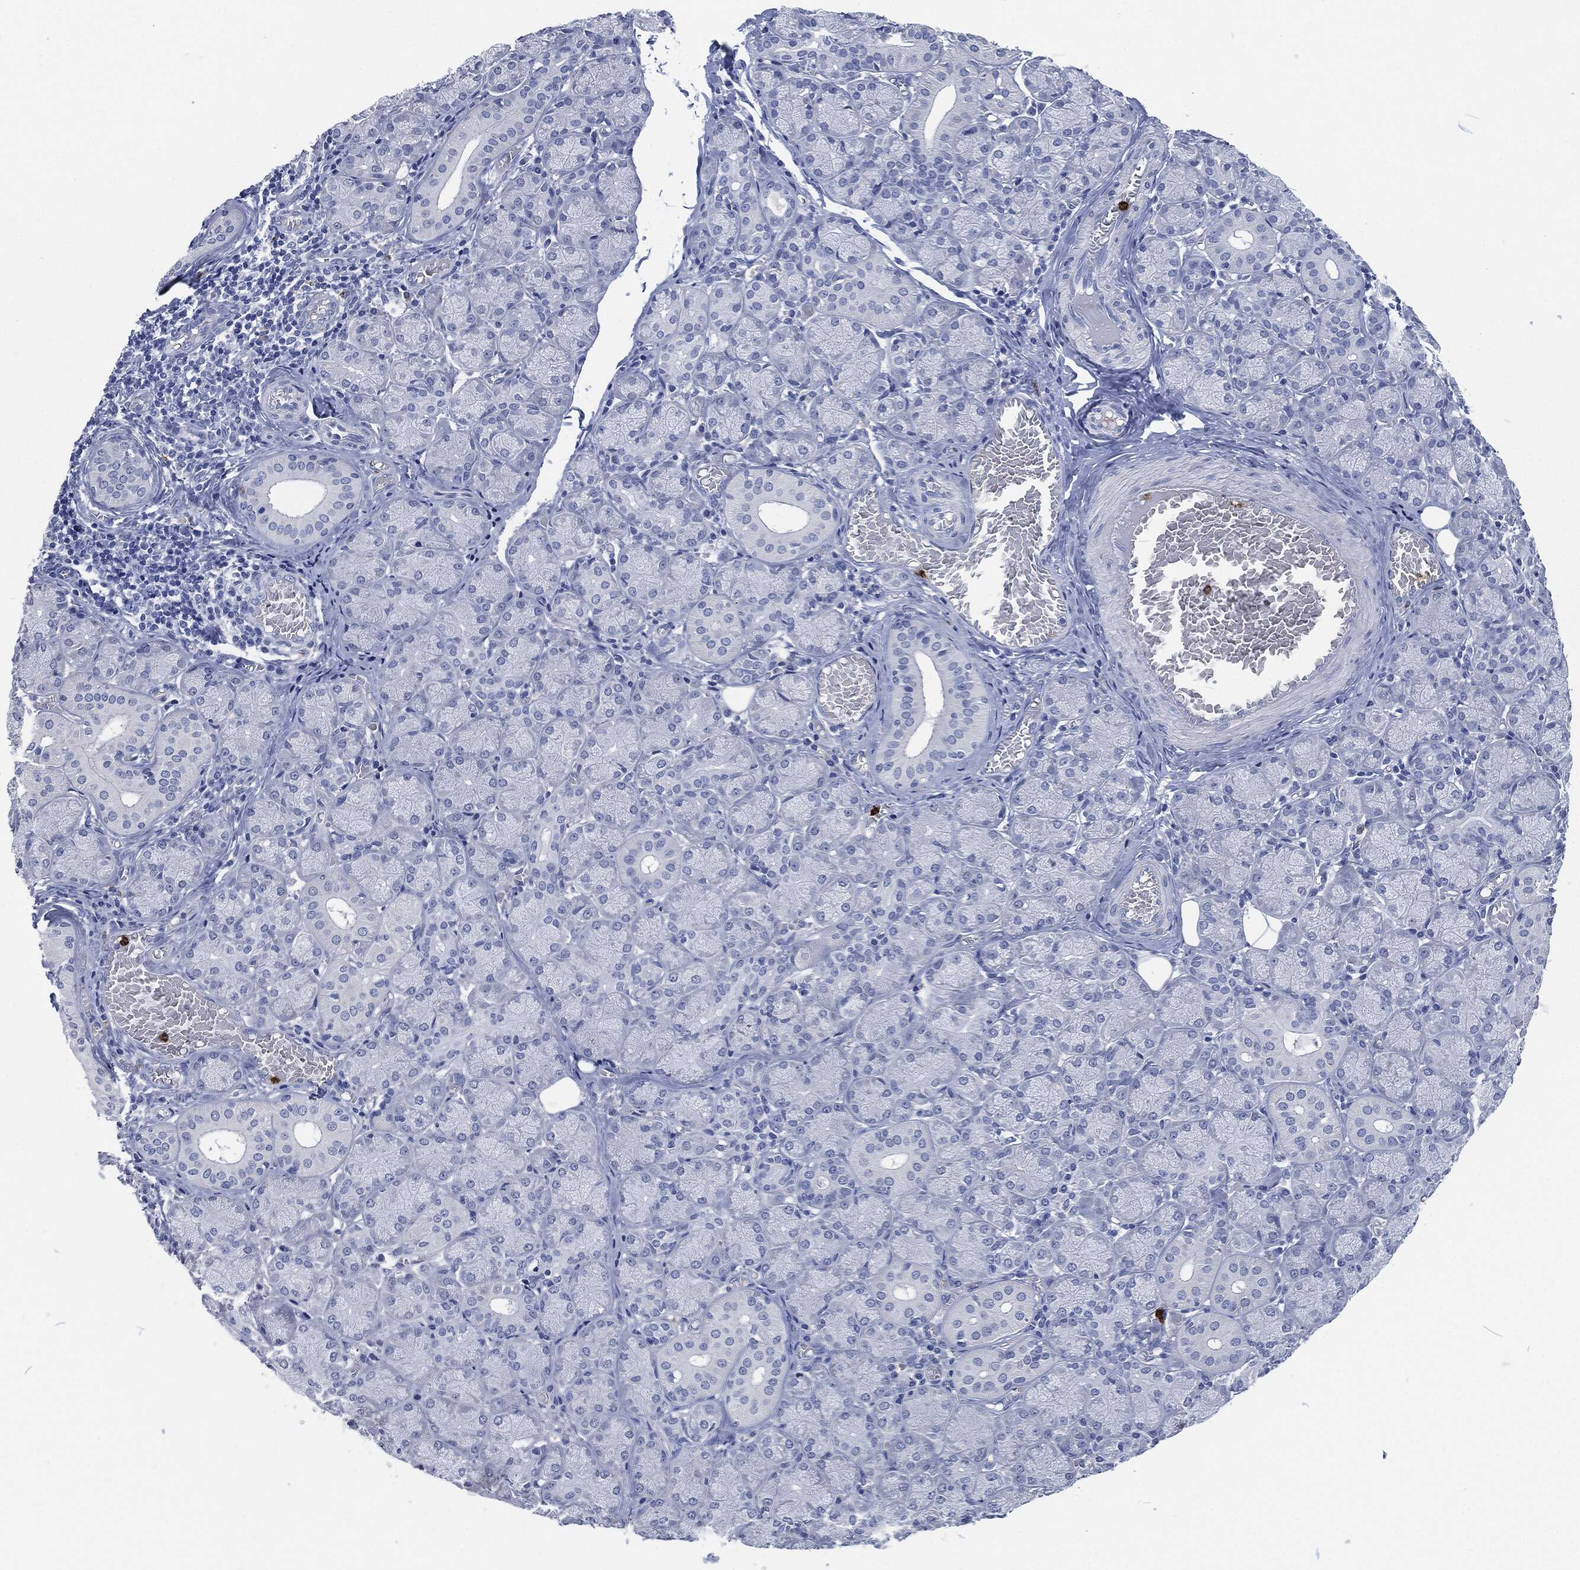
{"staining": {"intensity": "negative", "quantity": "none", "location": "none"}, "tissue": "salivary gland", "cell_type": "Glandular cells", "image_type": "normal", "snomed": [{"axis": "morphology", "description": "Normal tissue, NOS"}, {"axis": "topography", "description": "Salivary gland"}, {"axis": "topography", "description": "Peripheral nerve tissue"}], "caption": "Glandular cells are negative for brown protein staining in unremarkable salivary gland. (Immunohistochemistry, brightfield microscopy, high magnification).", "gene": "MPO", "patient": {"sex": "female", "age": 24}}